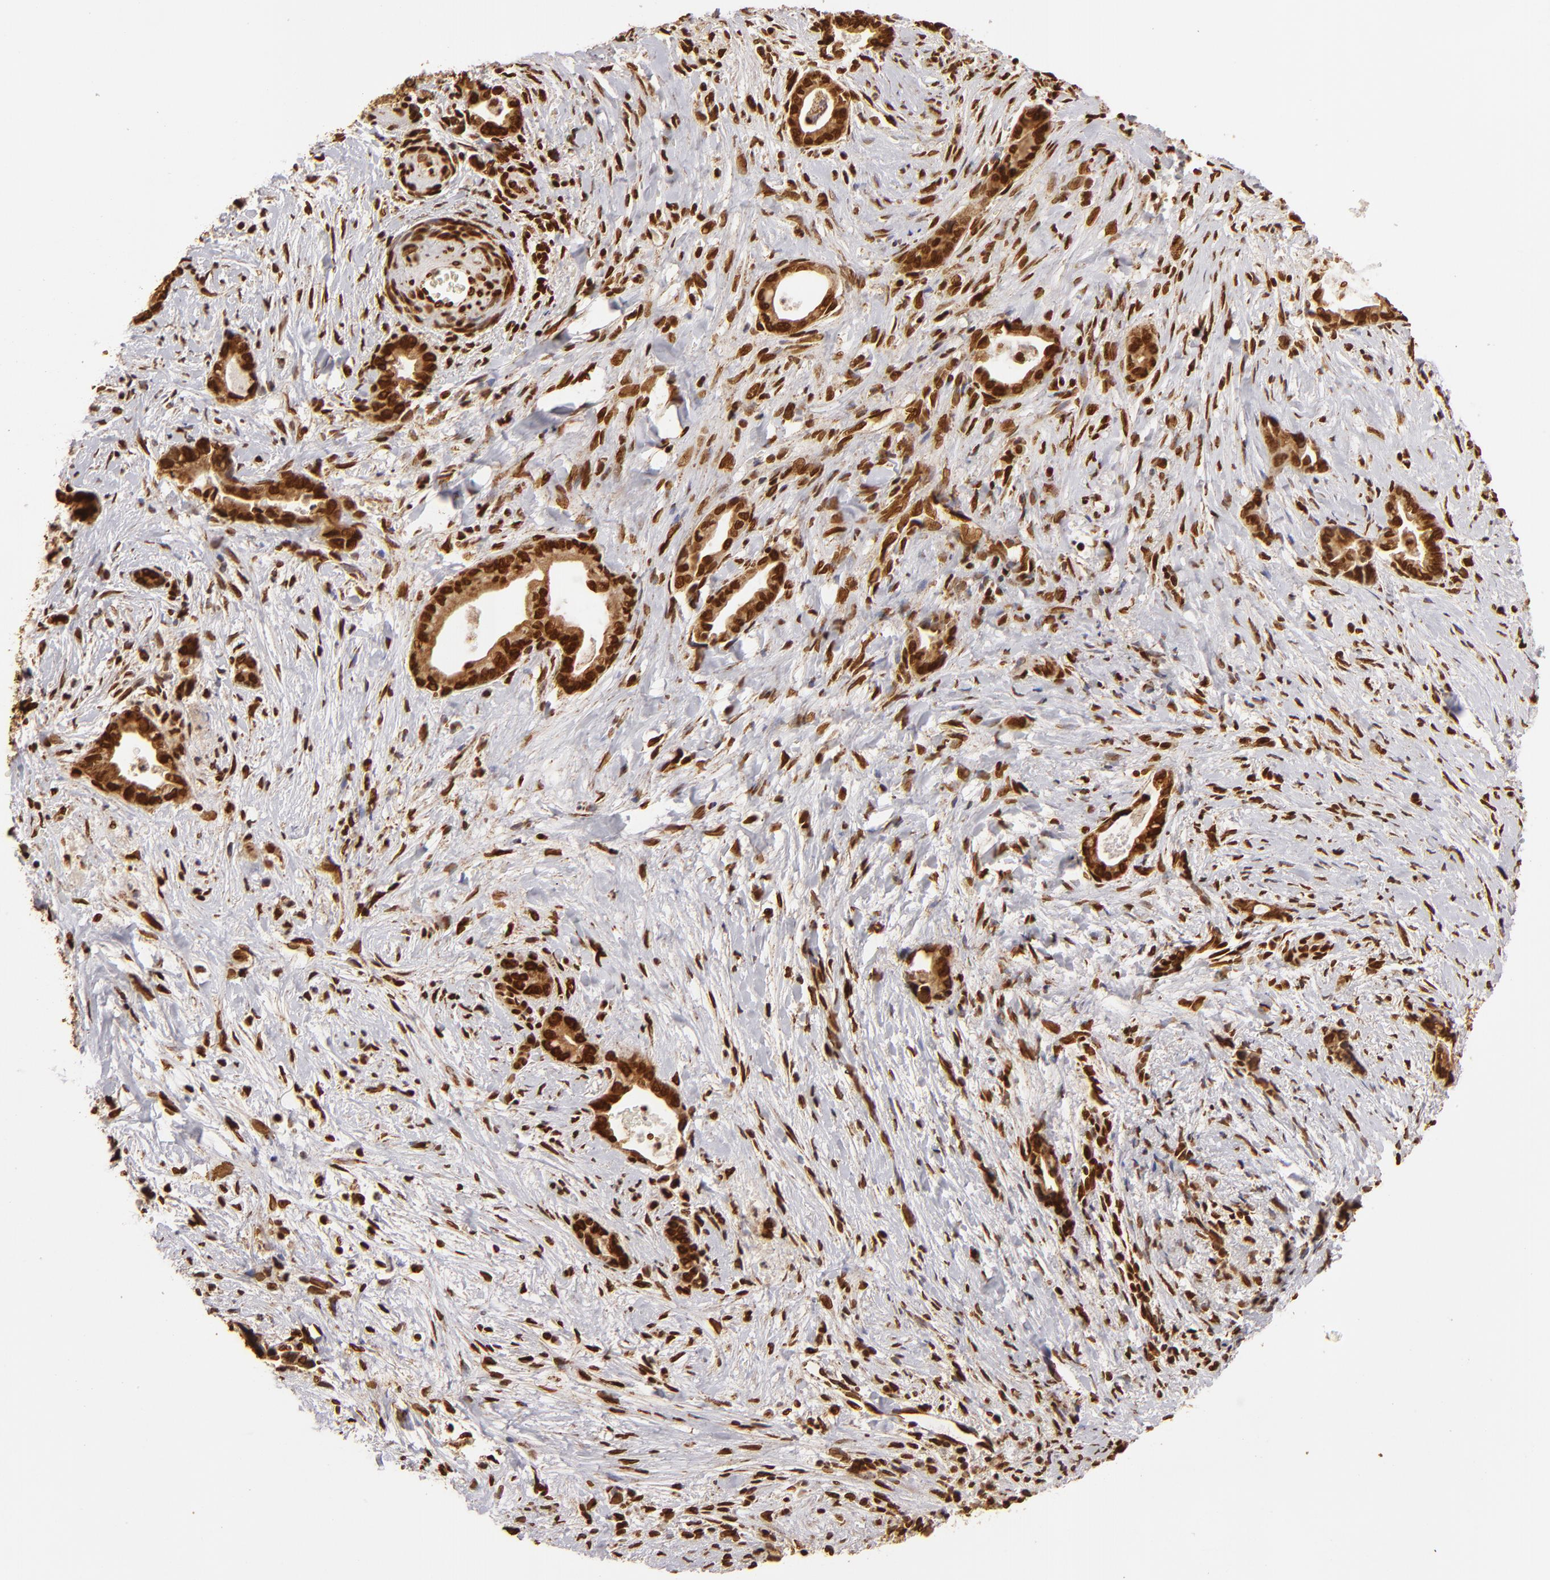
{"staining": {"intensity": "strong", "quantity": ">75%", "location": "cytoplasmic/membranous,nuclear"}, "tissue": "liver cancer", "cell_type": "Tumor cells", "image_type": "cancer", "snomed": [{"axis": "morphology", "description": "Cholangiocarcinoma"}, {"axis": "topography", "description": "Liver"}], "caption": "This image displays immunohistochemistry (IHC) staining of liver cancer (cholangiocarcinoma), with high strong cytoplasmic/membranous and nuclear expression in approximately >75% of tumor cells.", "gene": "CUL3", "patient": {"sex": "female", "age": 55}}